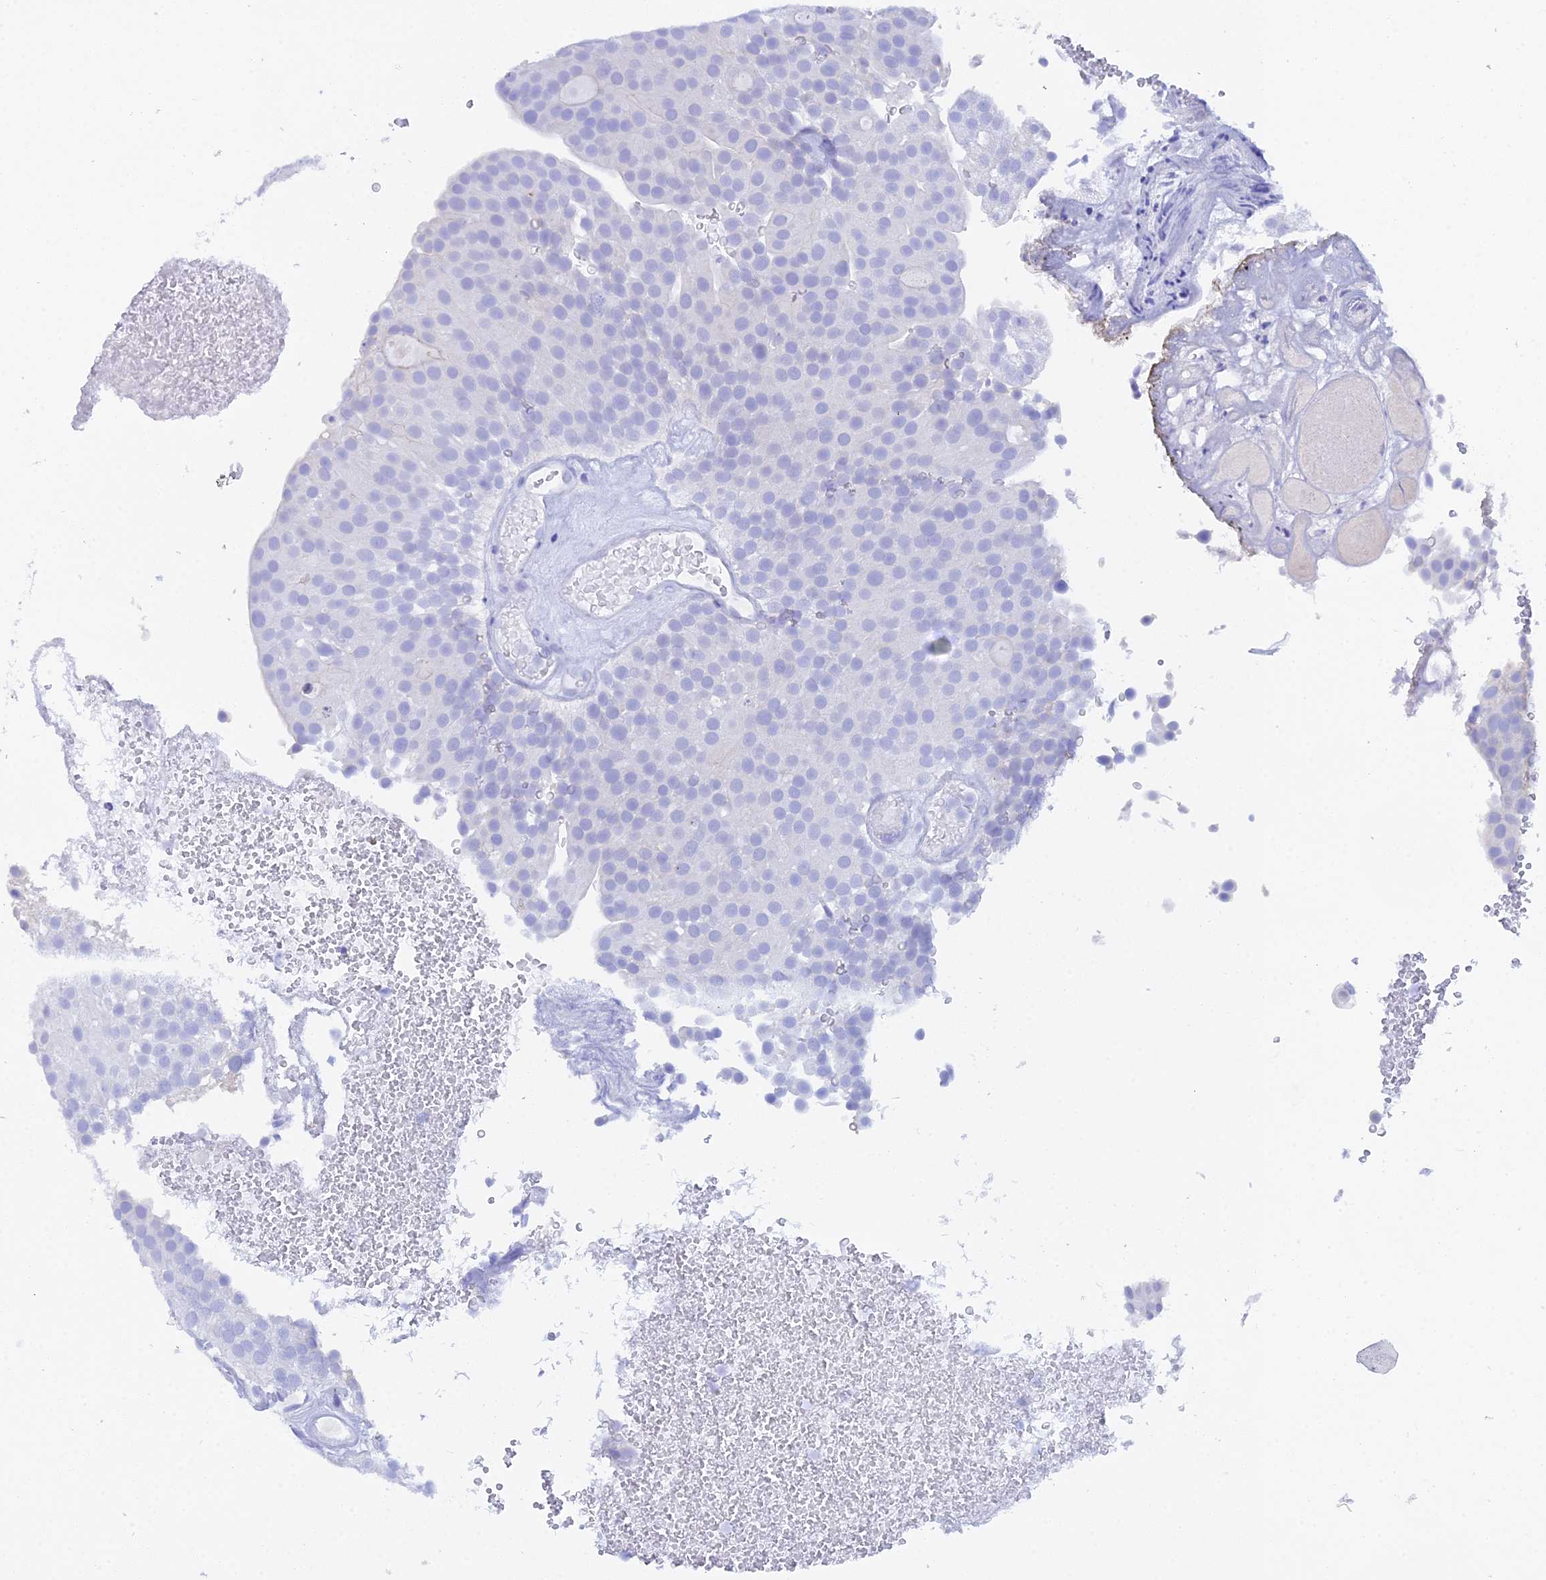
{"staining": {"intensity": "negative", "quantity": "none", "location": "none"}, "tissue": "urothelial cancer", "cell_type": "Tumor cells", "image_type": "cancer", "snomed": [{"axis": "morphology", "description": "Urothelial carcinoma, Low grade"}, {"axis": "topography", "description": "Urinary bladder"}], "caption": "DAB immunohistochemical staining of human urothelial cancer demonstrates no significant staining in tumor cells.", "gene": "REG1A", "patient": {"sex": "male", "age": 78}}